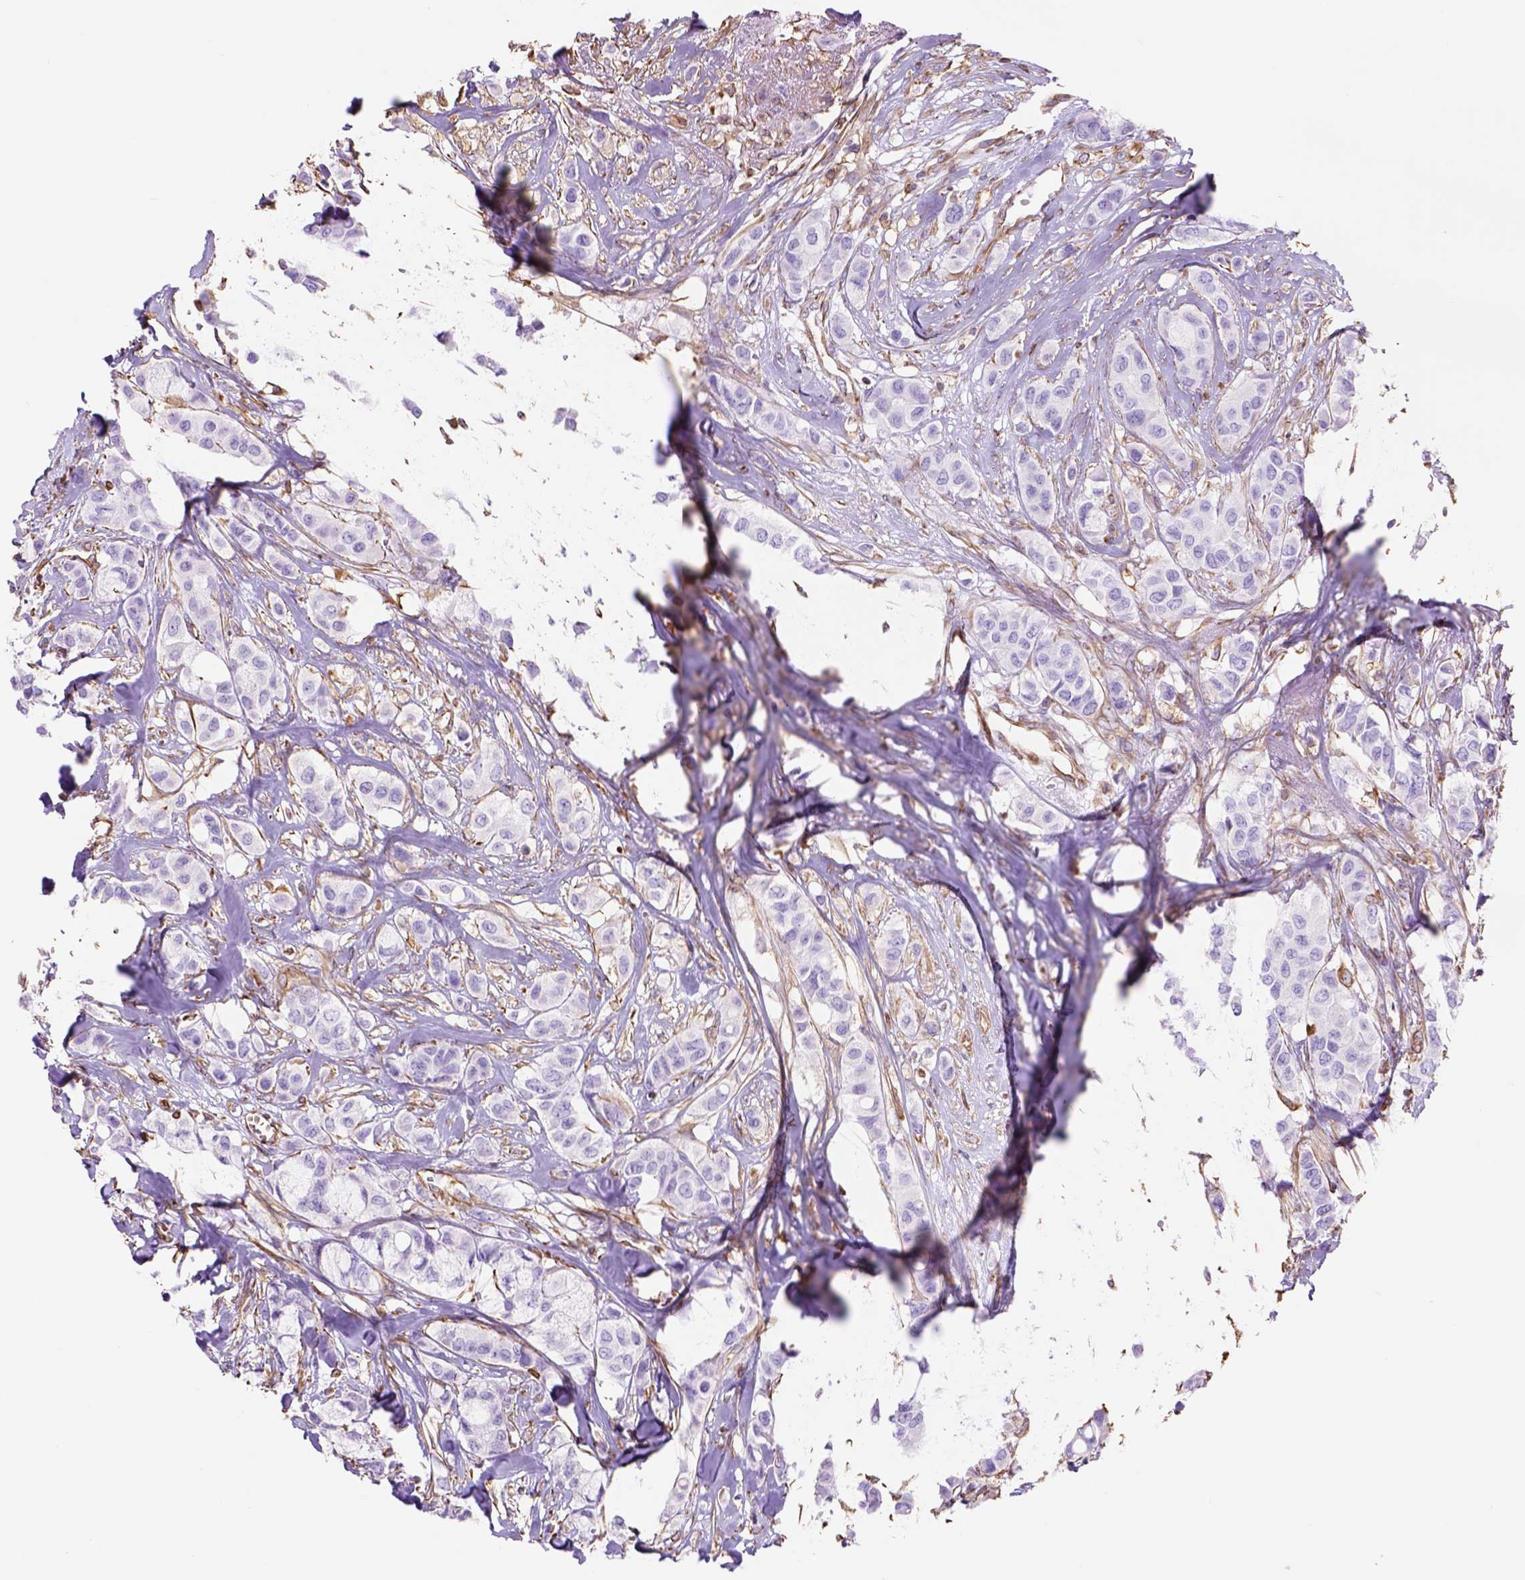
{"staining": {"intensity": "negative", "quantity": "none", "location": "none"}, "tissue": "breast cancer", "cell_type": "Tumor cells", "image_type": "cancer", "snomed": [{"axis": "morphology", "description": "Duct carcinoma"}, {"axis": "topography", "description": "Breast"}], "caption": "An image of breast infiltrating ductal carcinoma stained for a protein displays no brown staining in tumor cells.", "gene": "ZZZ3", "patient": {"sex": "female", "age": 85}}